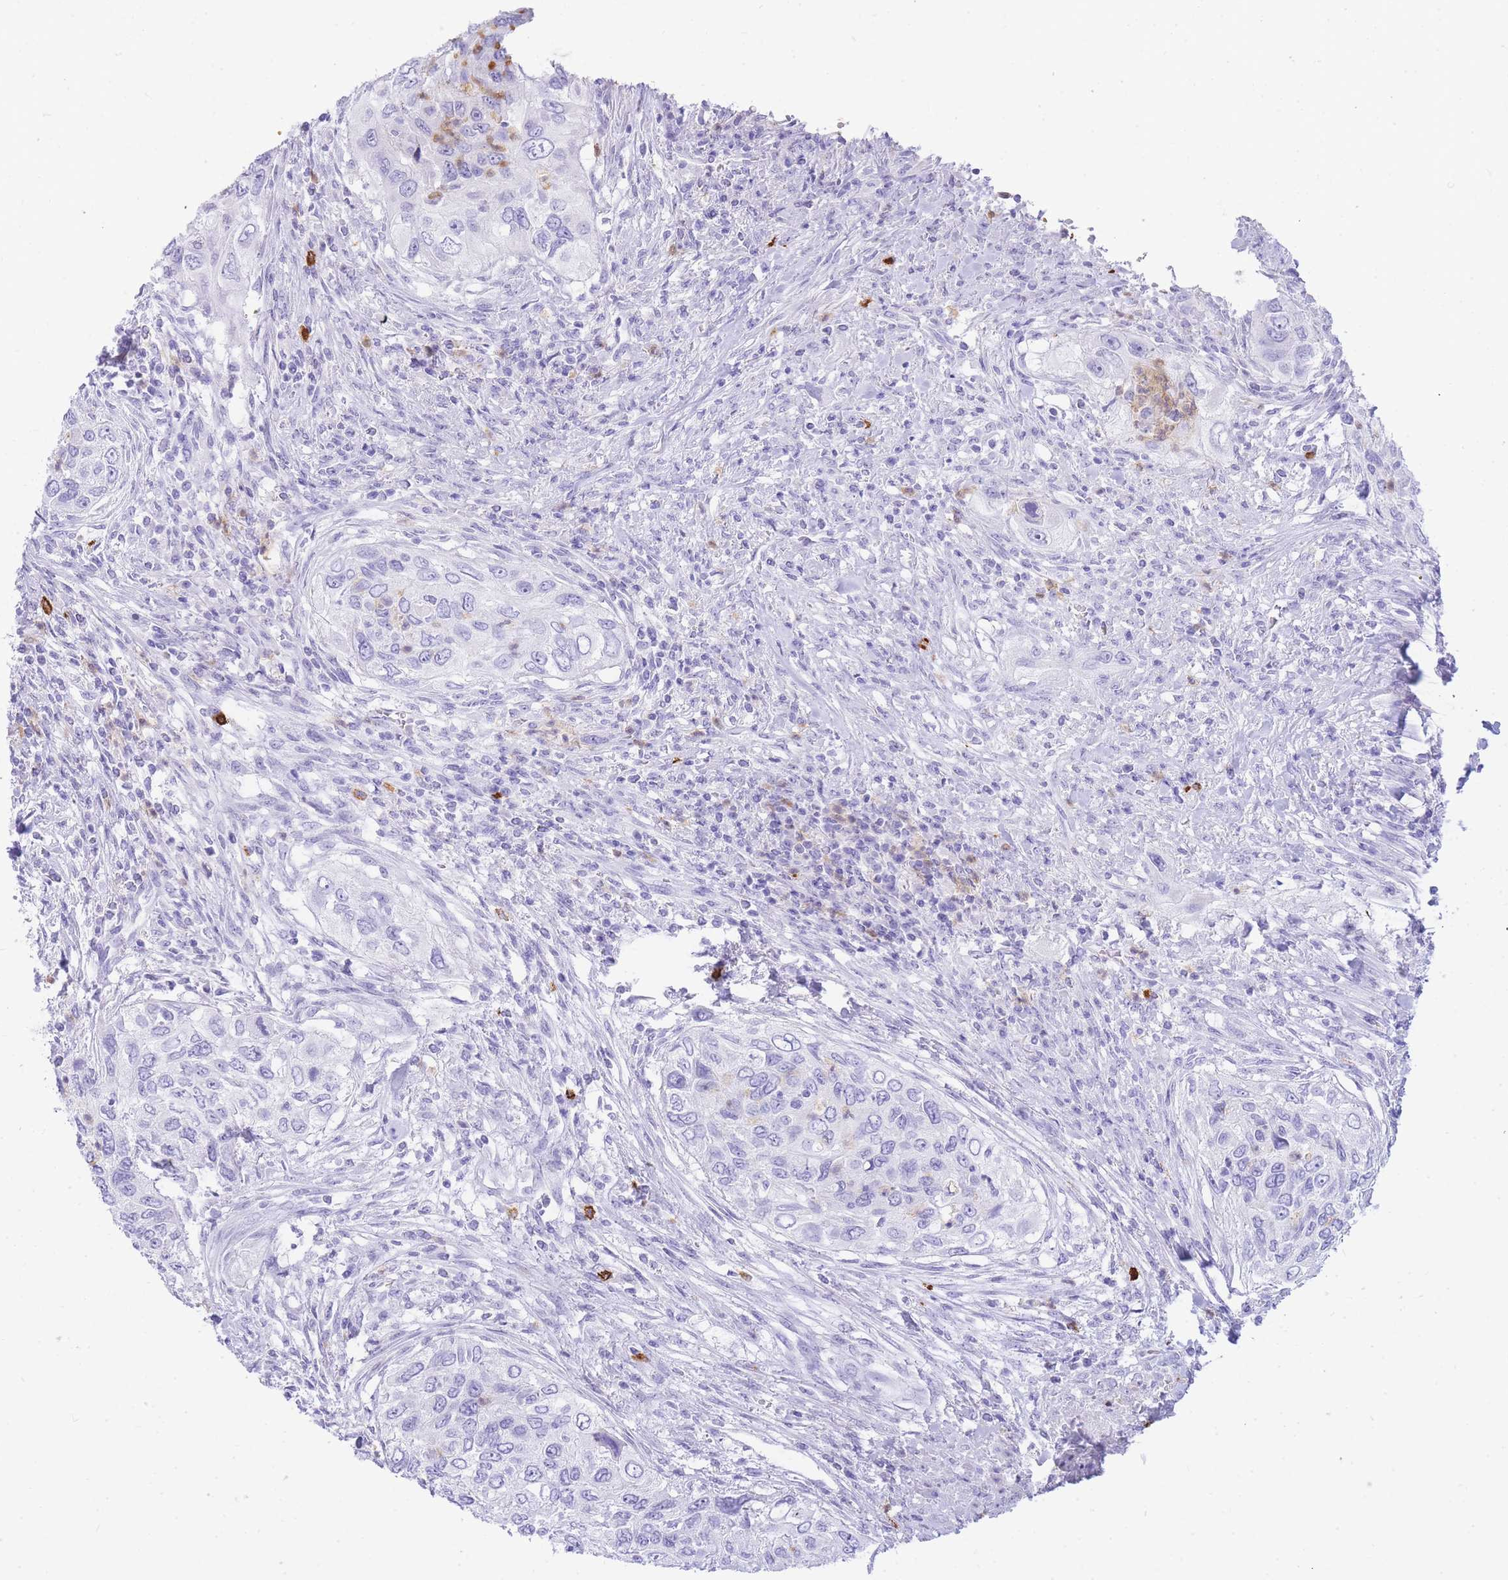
{"staining": {"intensity": "negative", "quantity": "none", "location": "none"}, "tissue": "urothelial cancer", "cell_type": "Tumor cells", "image_type": "cancer", "snomed": [{"axis": "morphology", "description": "Urothelial carcinoma, High grade"}, {"axis": "topography", "description": "Urinary bladder"}], "caption": "An image of human urothelial carcinoma (high-grade) is negative for staining in tumor cells. (DAB (3,3'-diaminobenzidine) IHC with hematoxylin counter stain).", "gene": "HERC1", "patient": {"sex": "female", "age": 60}}